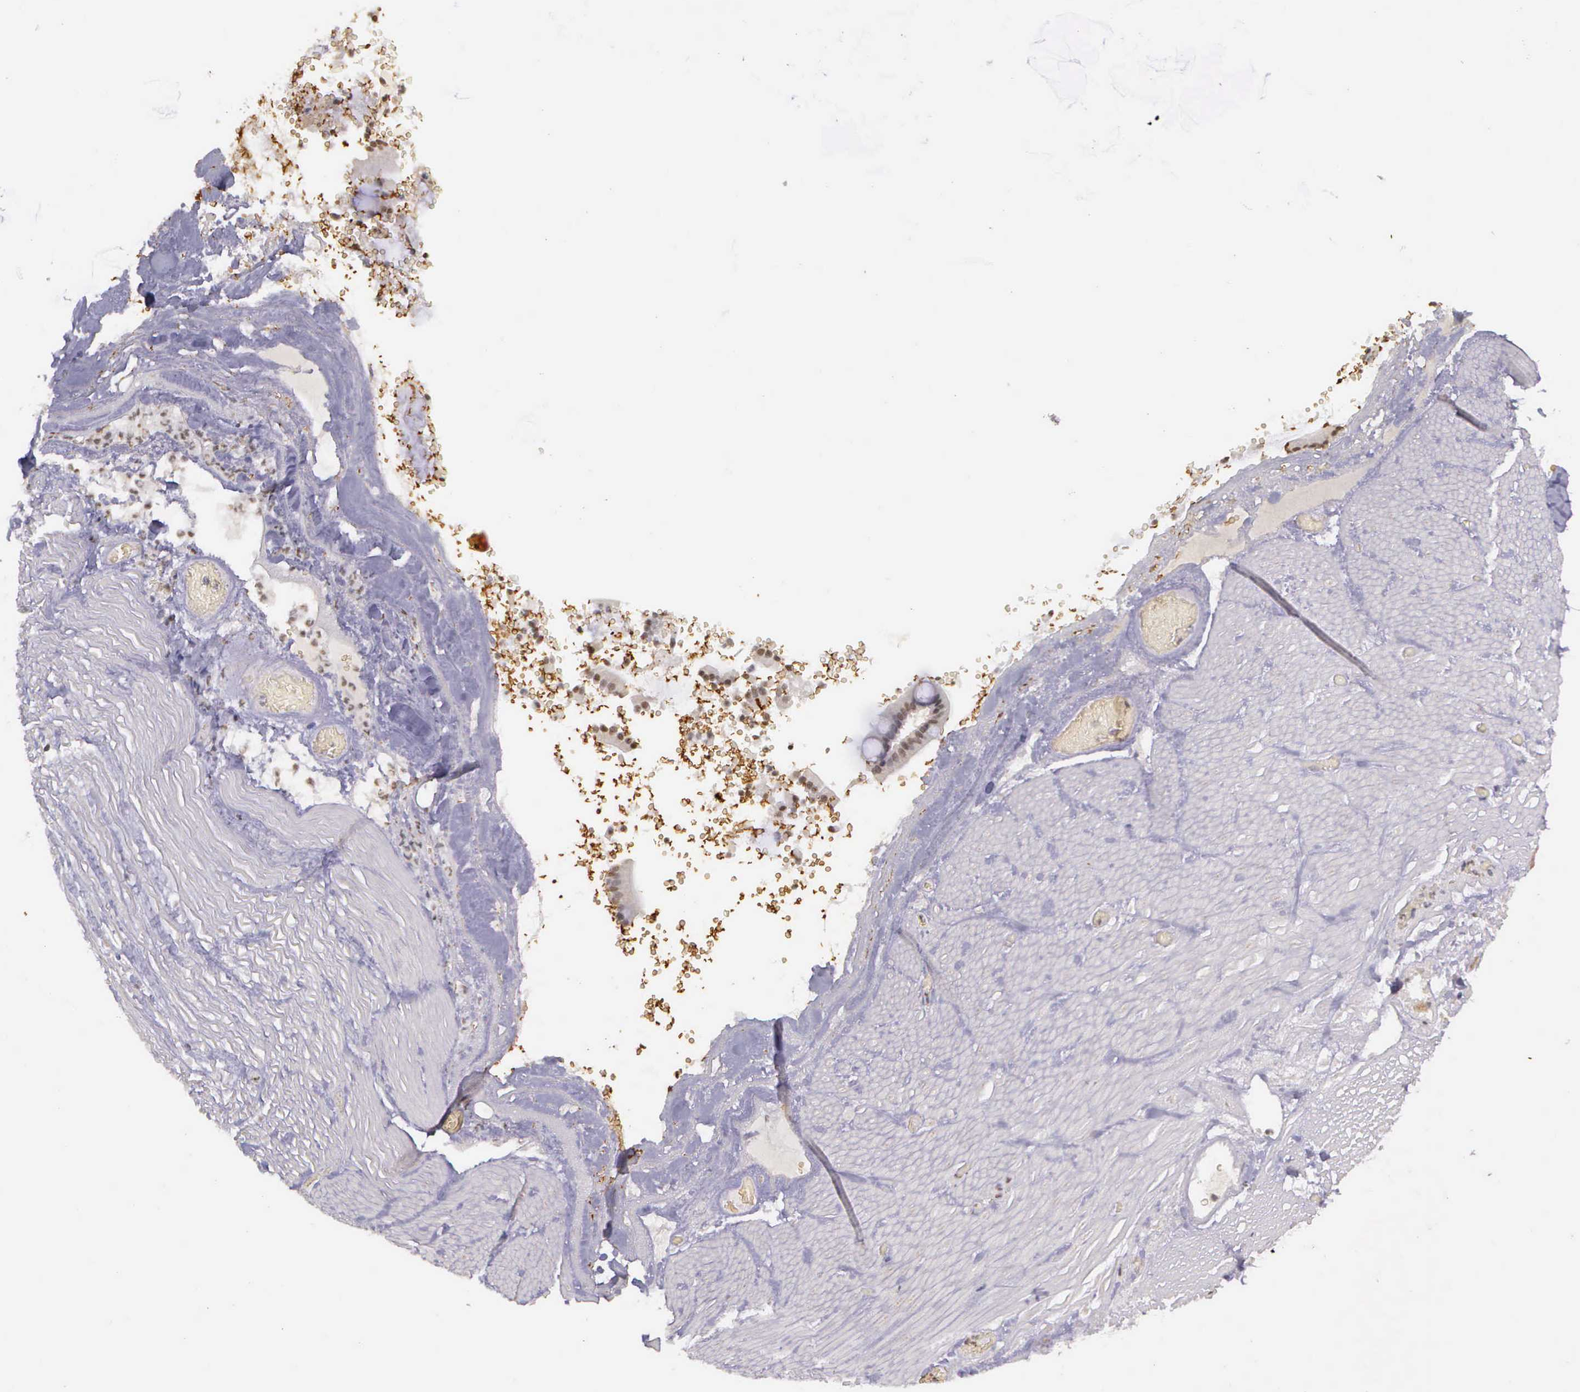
{"staining": {"intensity": "moderate", "quantity": "25%-75%", "location": "nuclear"}, "tissue": "smooth muscle", "cell_type": "Smooth muscle cells", "image_type": "normal", "snomed": [{"axis": "morphology", "description": "Normal tissue, NOS"}, {"axis": "topography", "description": "Duodenum"}], "caption": "A brown stain labels moderate nuclear positivity of a protein in smooth muscle cells of normal human smooth muscle. The protein of interest is shown in brown color, while the nuclei are stained blue.", "gene": "ARMCX5", "patient": {"sex": "male", "age": 63}}